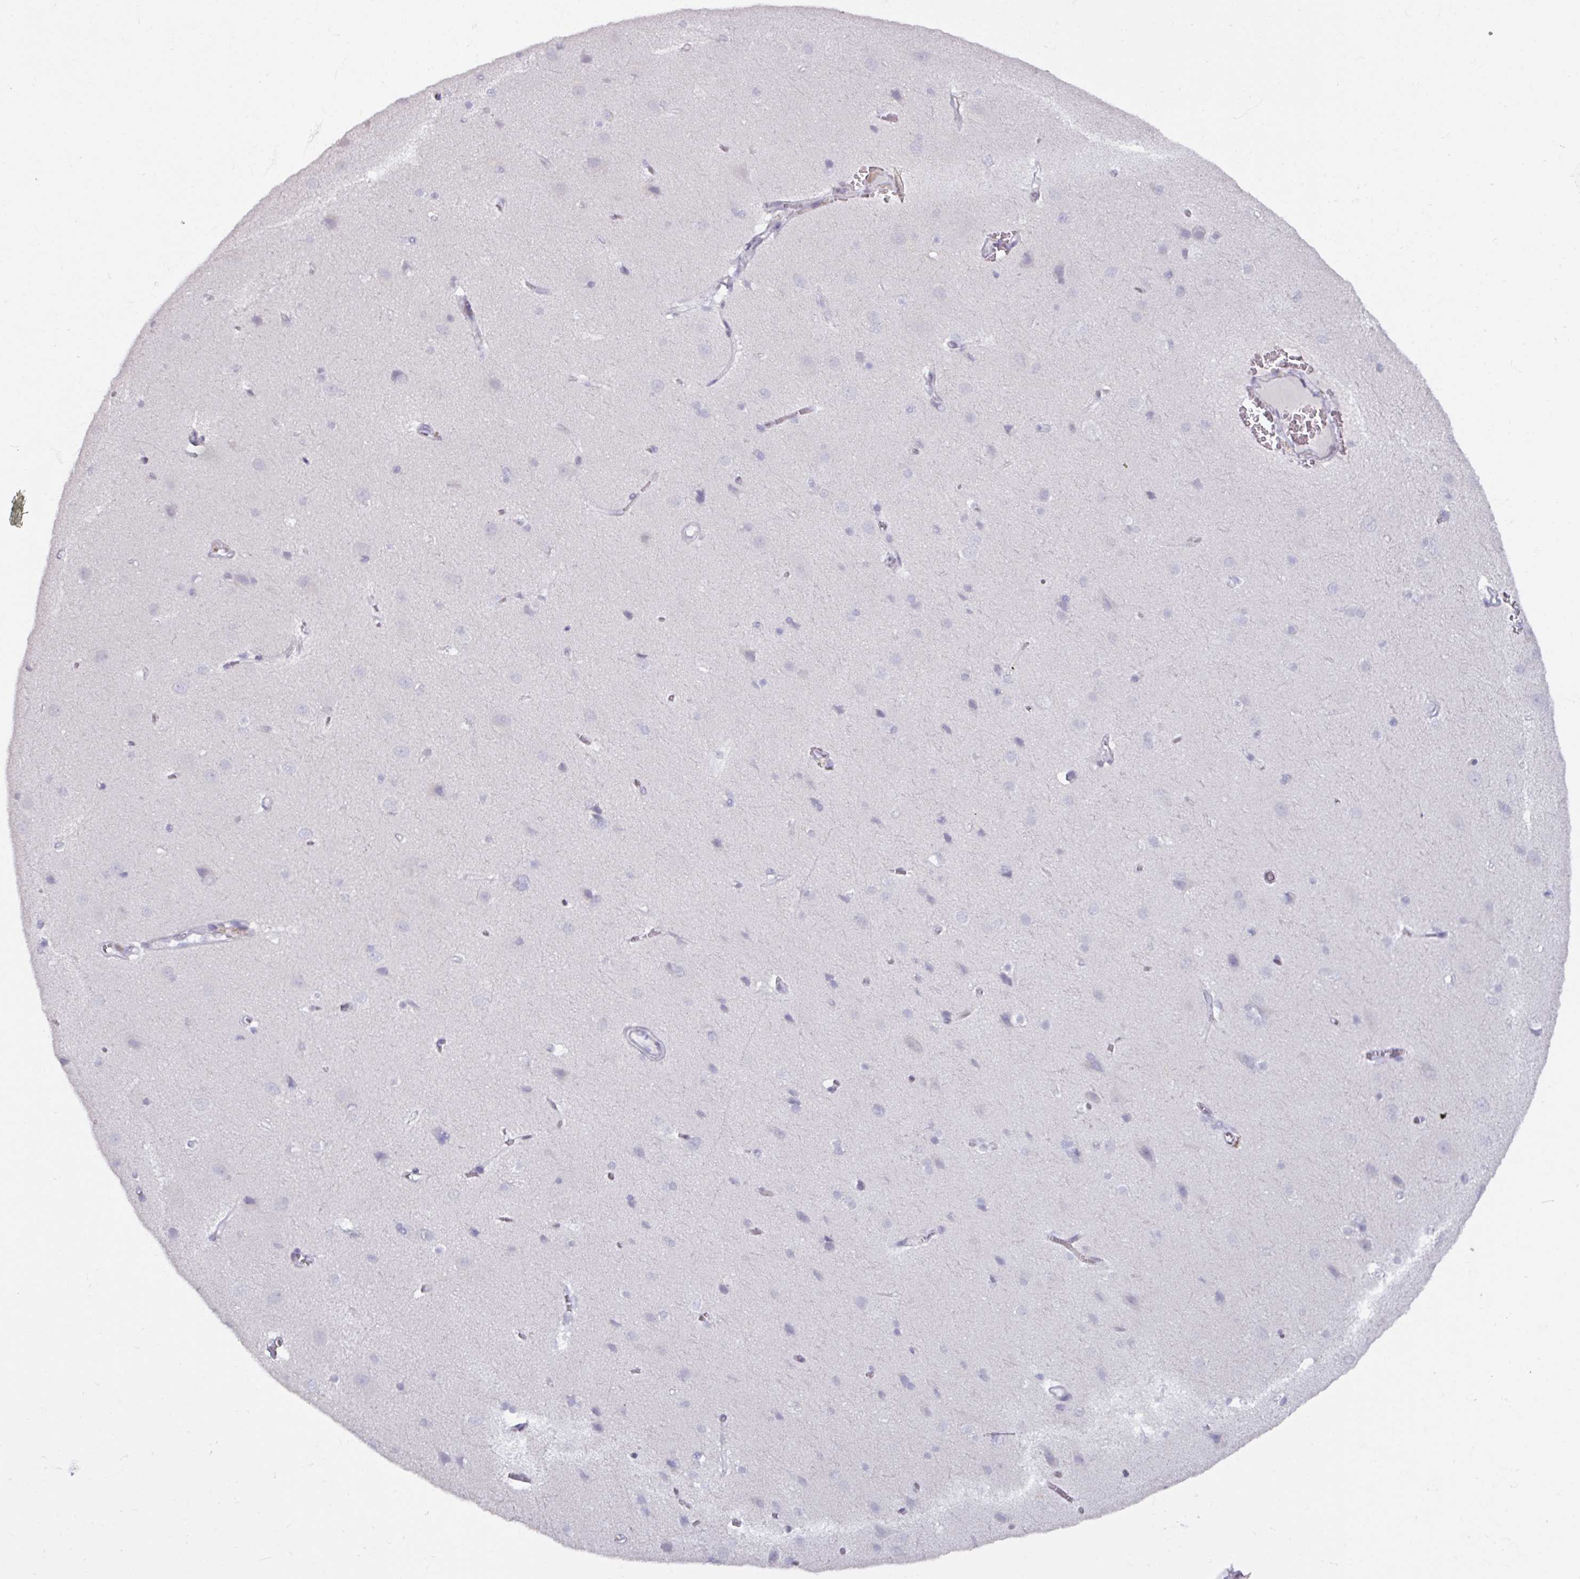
{"staining": {"intensity": "negative", "quantity": "none", "location": "none"}, "tissue": "cerebral cortex", "cell_type": "Endothelial cells", "image_type": "normal", "snomed": [{"axis": "morphology", "description": "Normal tissue, NOS"}, {"axis": "topography", "description": "Cerebral cortex"}], "caption": "This is an IHC histopathology image of benign human cerebral cortex. There is no positivity in endothelial cells.", "gene": "ATAD2", "patient": {"sex": "male", "age": 37}}